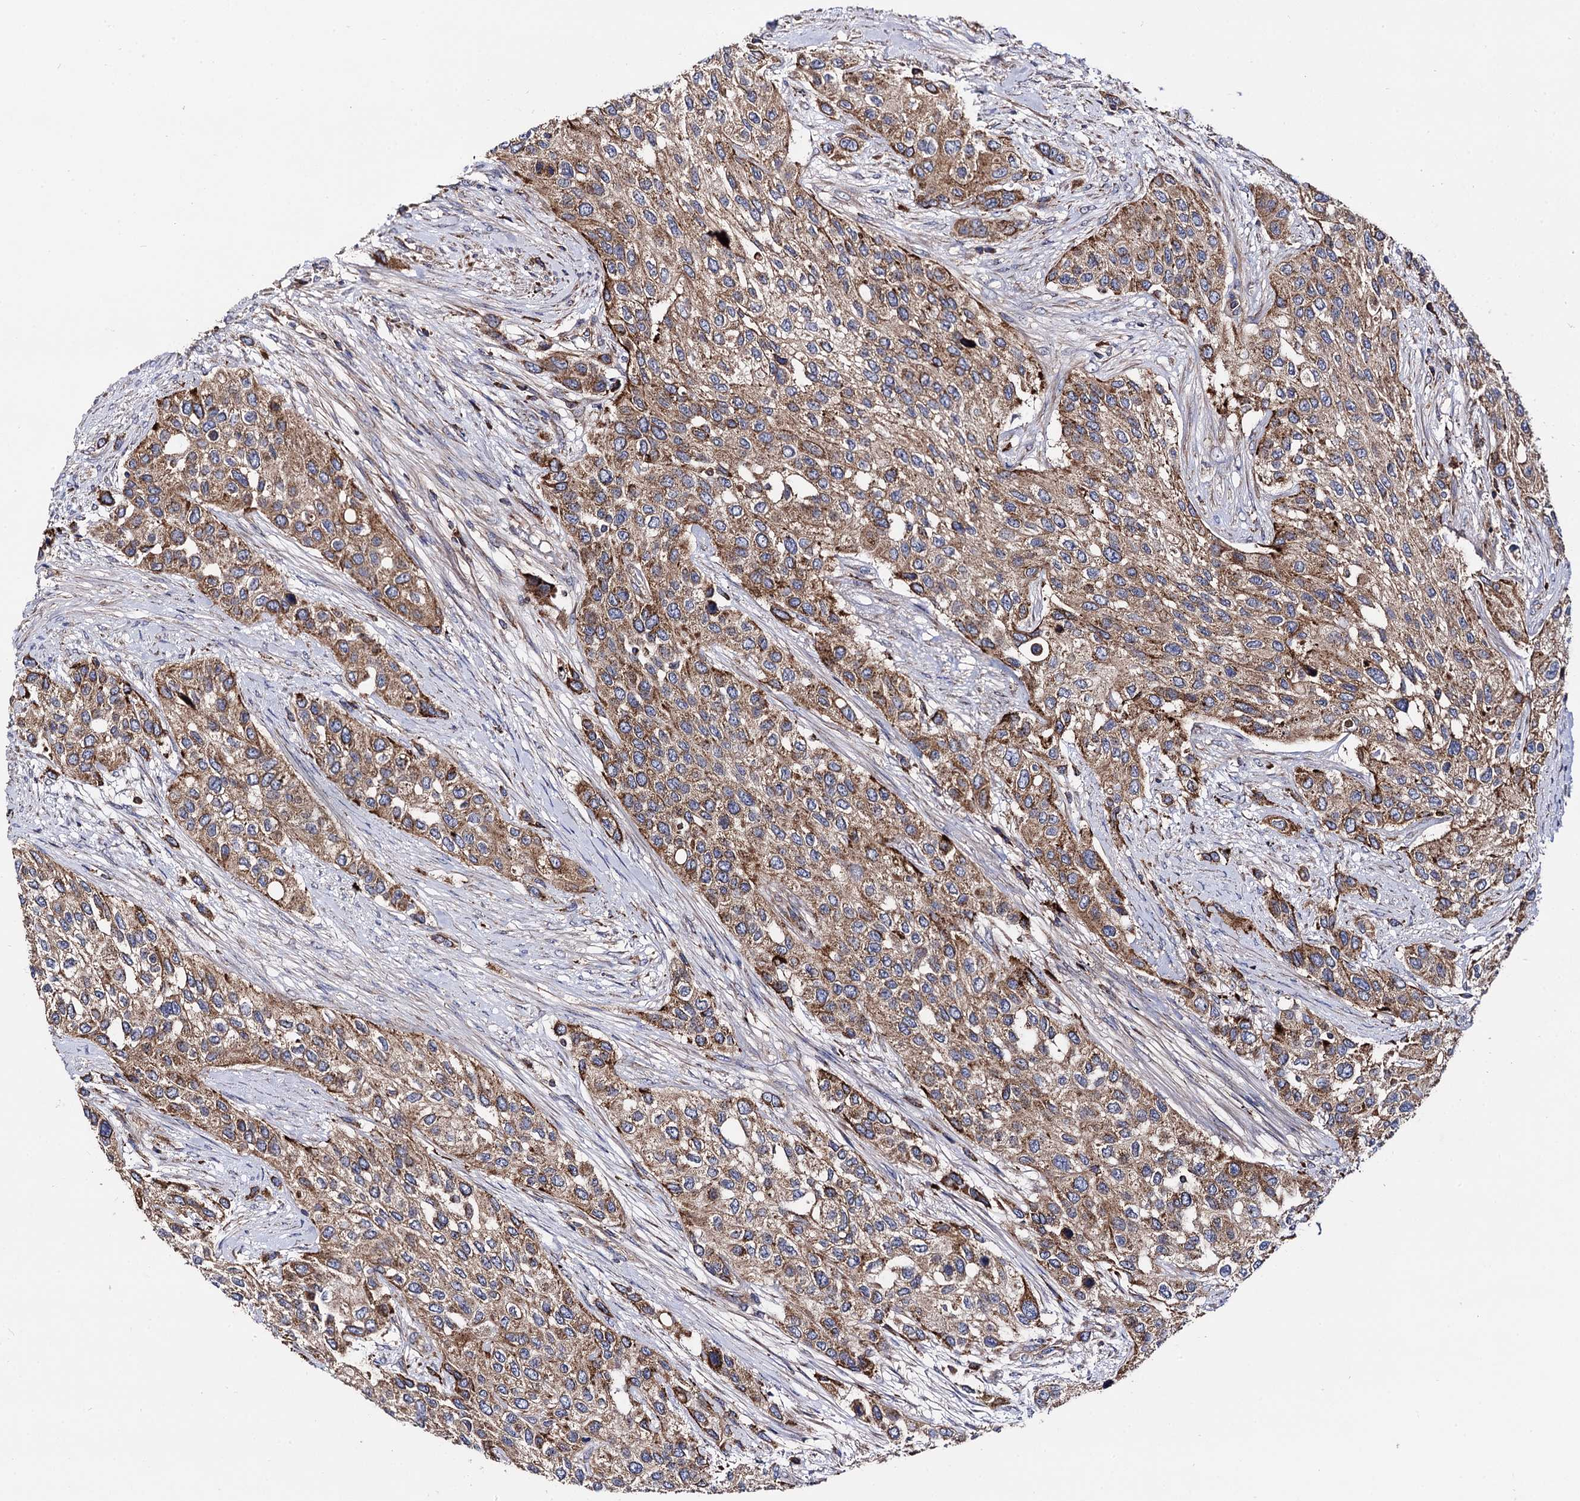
{"staining": {"intensity": "moderate", "quantity": ">75%", "location": "cytoplasmic/membranous"}, "tissue": "urothelial cancer", "cell_type": "Tumor cells", "image_type": "cancer", "snomed": [{"axis": "morphology", "description": "Normal tissue, NOS"}, {"axis": "morphology", "description": "Urothelial carcinoma, High grade"}, {"axis": "topography", "description": "Vascular tissue"}, {"axis": "topography", "description": "Urinary bladder"}], "caption": "DAB (3,3'-diaminobenzidine) immunohistochemical staining of human urothelial cancer reveals moderate cytoplasmic/membranous protein positivity in about >75% of tumor cells. The protein is shown in brown color, while the nuclei are stained blue.", "gene": "IQCH", "patient": {"sex": "female", "age": 56}}